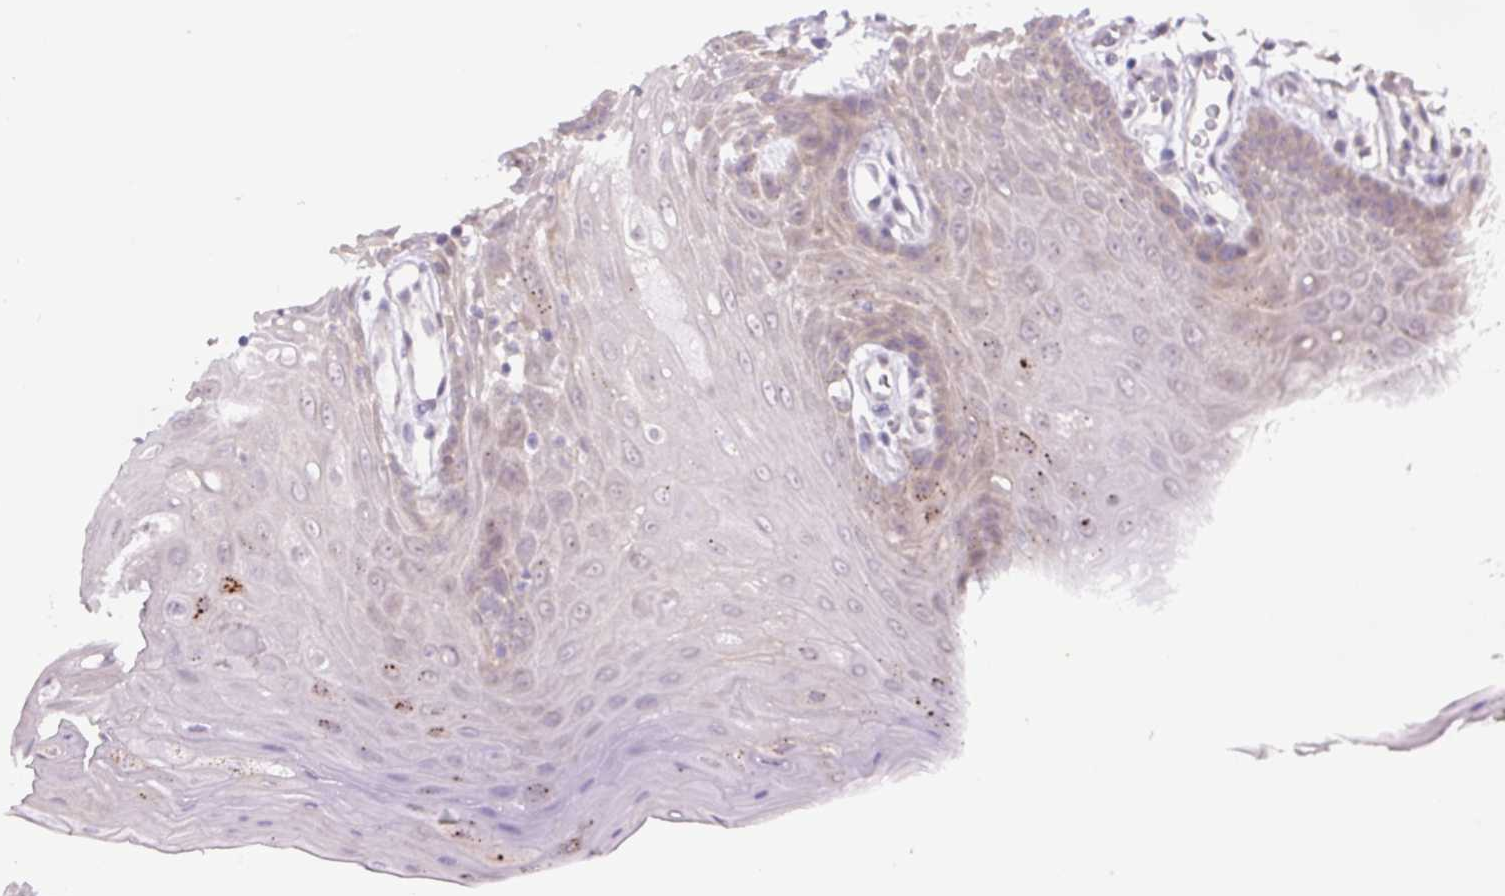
{"staining": {"intensity": "negative", "quantity": "none", "location": "none"}, "tissue": "oral mucosa", "cell_type": "Squamous epithelial cells", "image_type": "normal", "snomed": [{"axis": "morphology", "description": "Normal tissue, NOS"}, {"axis": "topography", "description": "Oral tissue"}, {"axis": "topography", "description": "Tounge, NOS"}], "caption": "Oral mucosa stained for a protein using IHC demonstrates no expression squamous epithelial cells.", "gene": "SPSB2", "patient": {"sex": "female", "age": 59}}